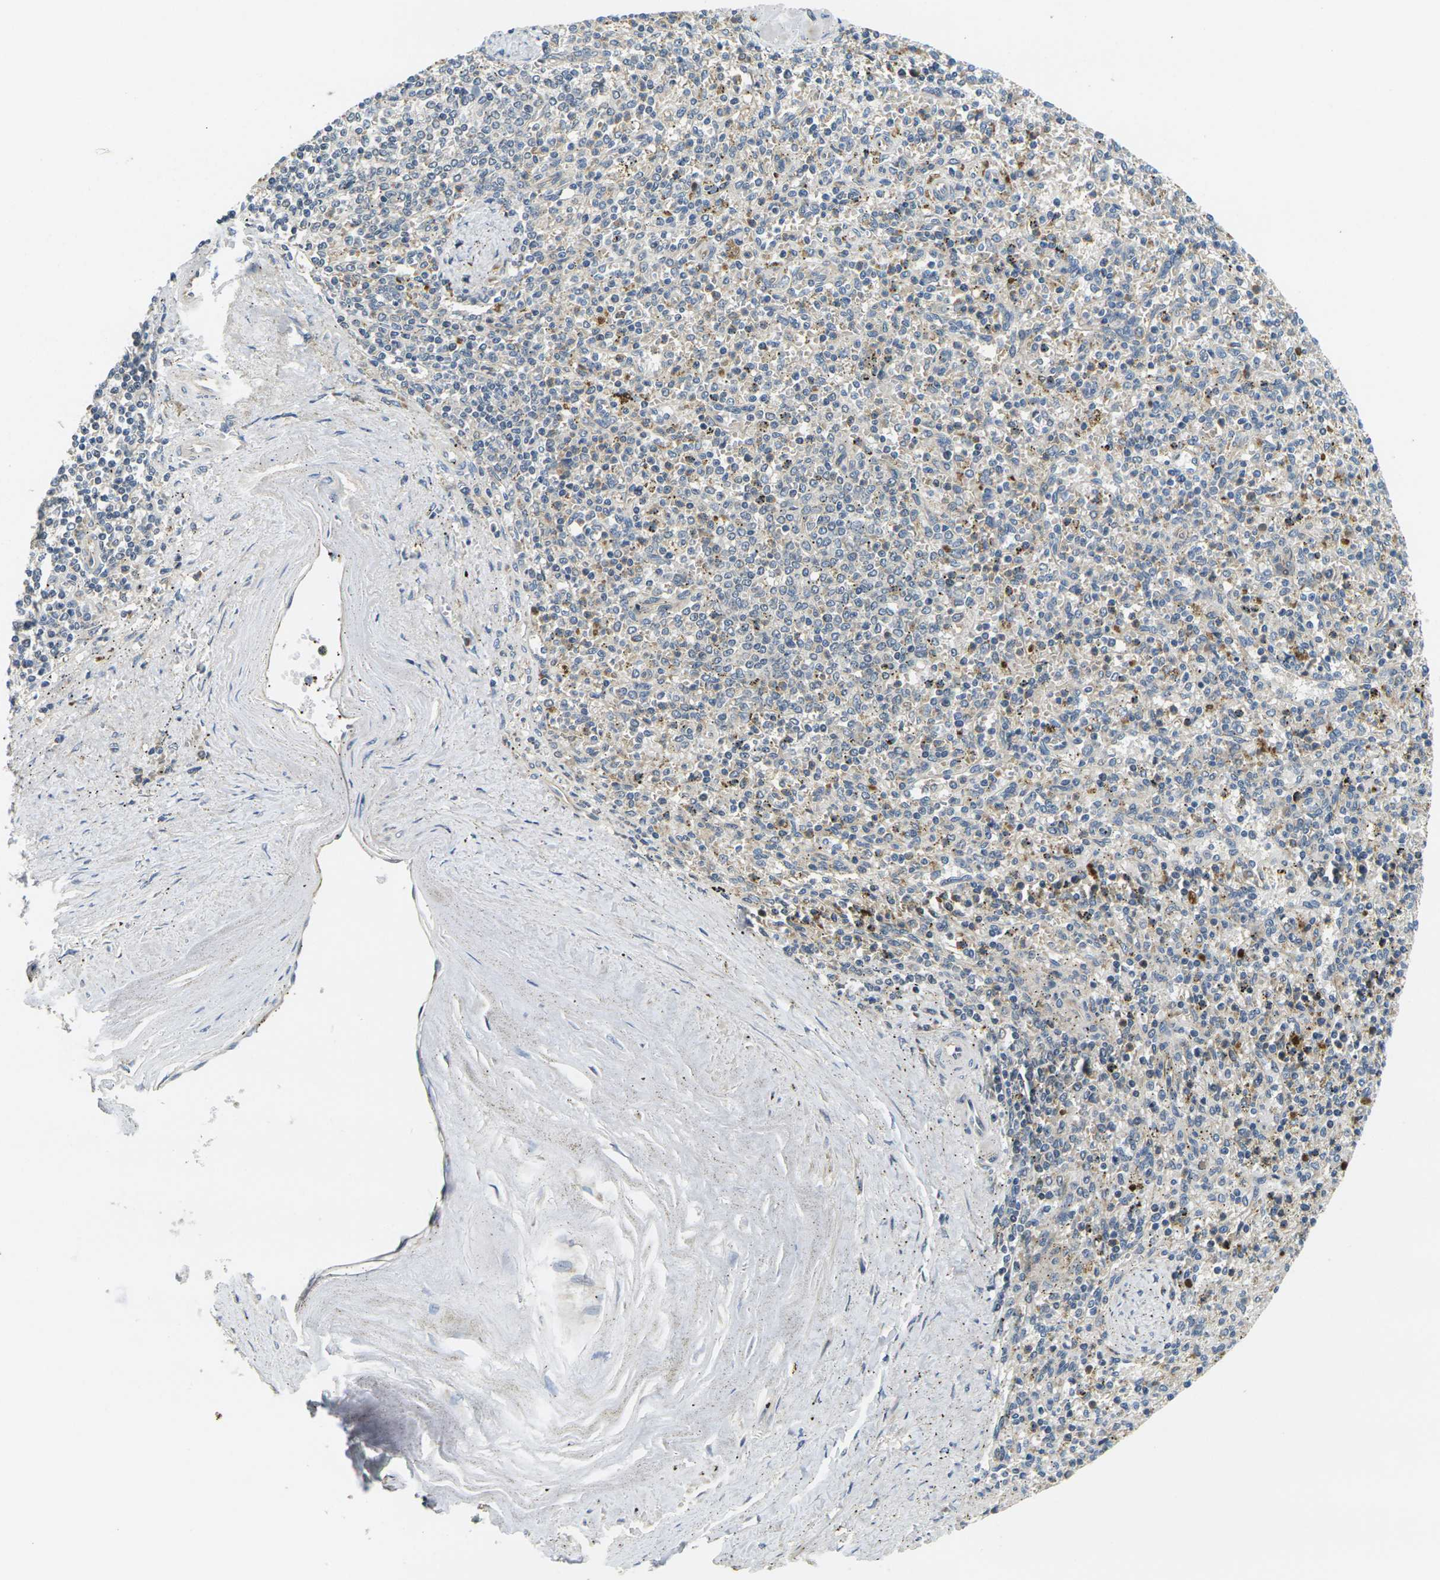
{"staining": {"intensity": "moderate", "quantity": "<25%", "location": "cytoplasmic/membranous"}, "tissue": "spleen", "cell_type": "Cells in red pulp", "image_type": "normal", "snomed": [{"axis": "morphology", "description": "Normal tissue, NOS"}, {"axis": "topography", "description": "Spleen"}], "caption": "Protein staining of unremarkable spleen shows moderate cytoplasmic/membranous staining in about <25% of cells in red pulp. The staining was performed using DAB (3,3'-diaminobenzidine), with brown indicating positive protein expression. Nuclei are stained blue with hematoxylin.", "gene": "MINAR2", "patient": {"sex": "male", "age": 72}}